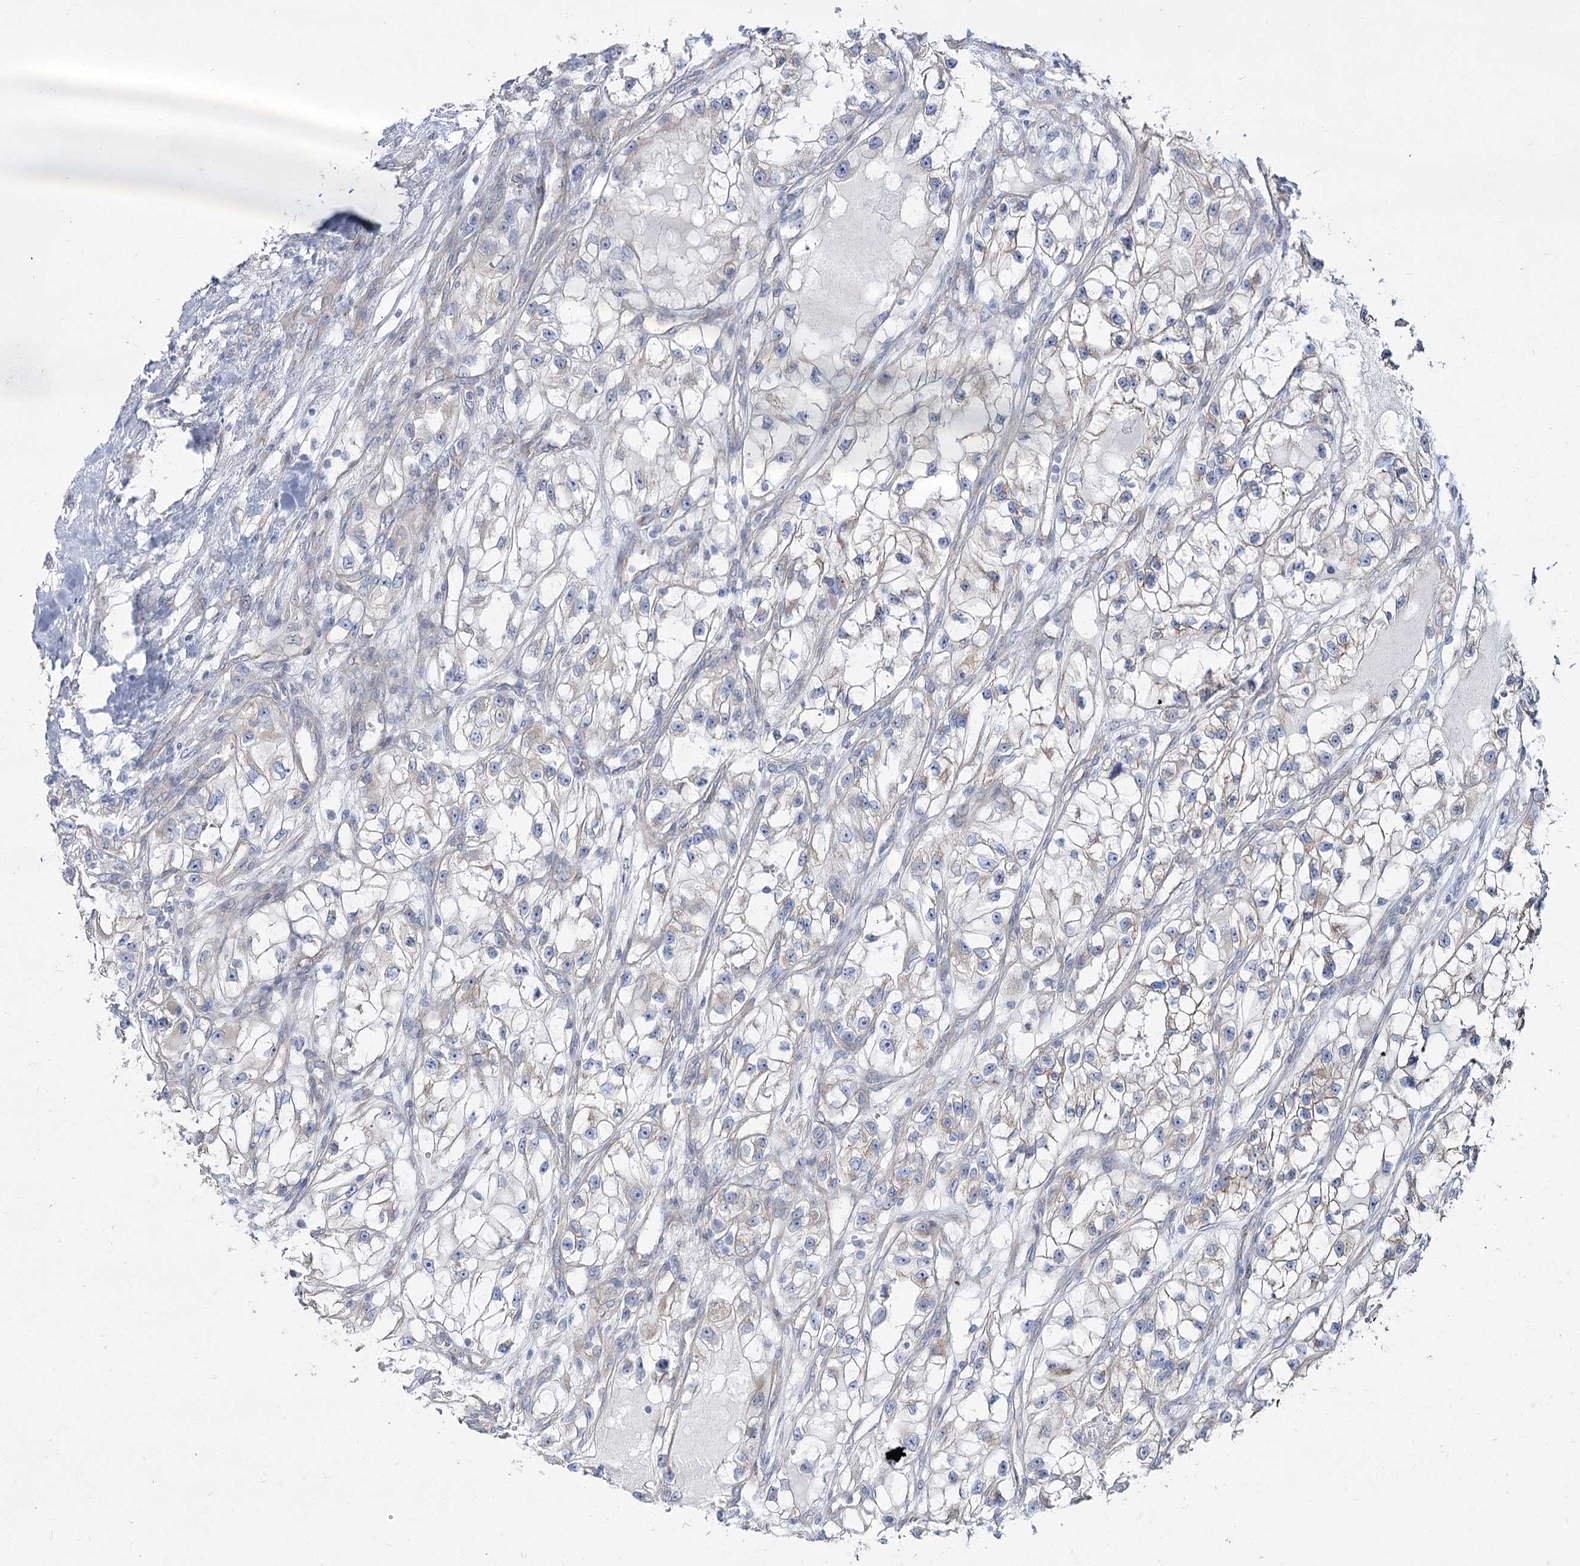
{"staining": {"intensity": "negative", "quantity": "none", "location": "none"}, "tissue": "renal cancer", "cell_type": "Tumor cells", "image_type": "cancer", "snomed": [{"axis": "morphology", "description": "Adenocarcinoma, NOS"}, {"axis": "topography", "description": "Kidney"}], "caption": "Tumor cells are negative for protein expression in human renal adenocarcinoma.", "gene": "SUOX", "patient": {"sex": "female", "age": 57}}